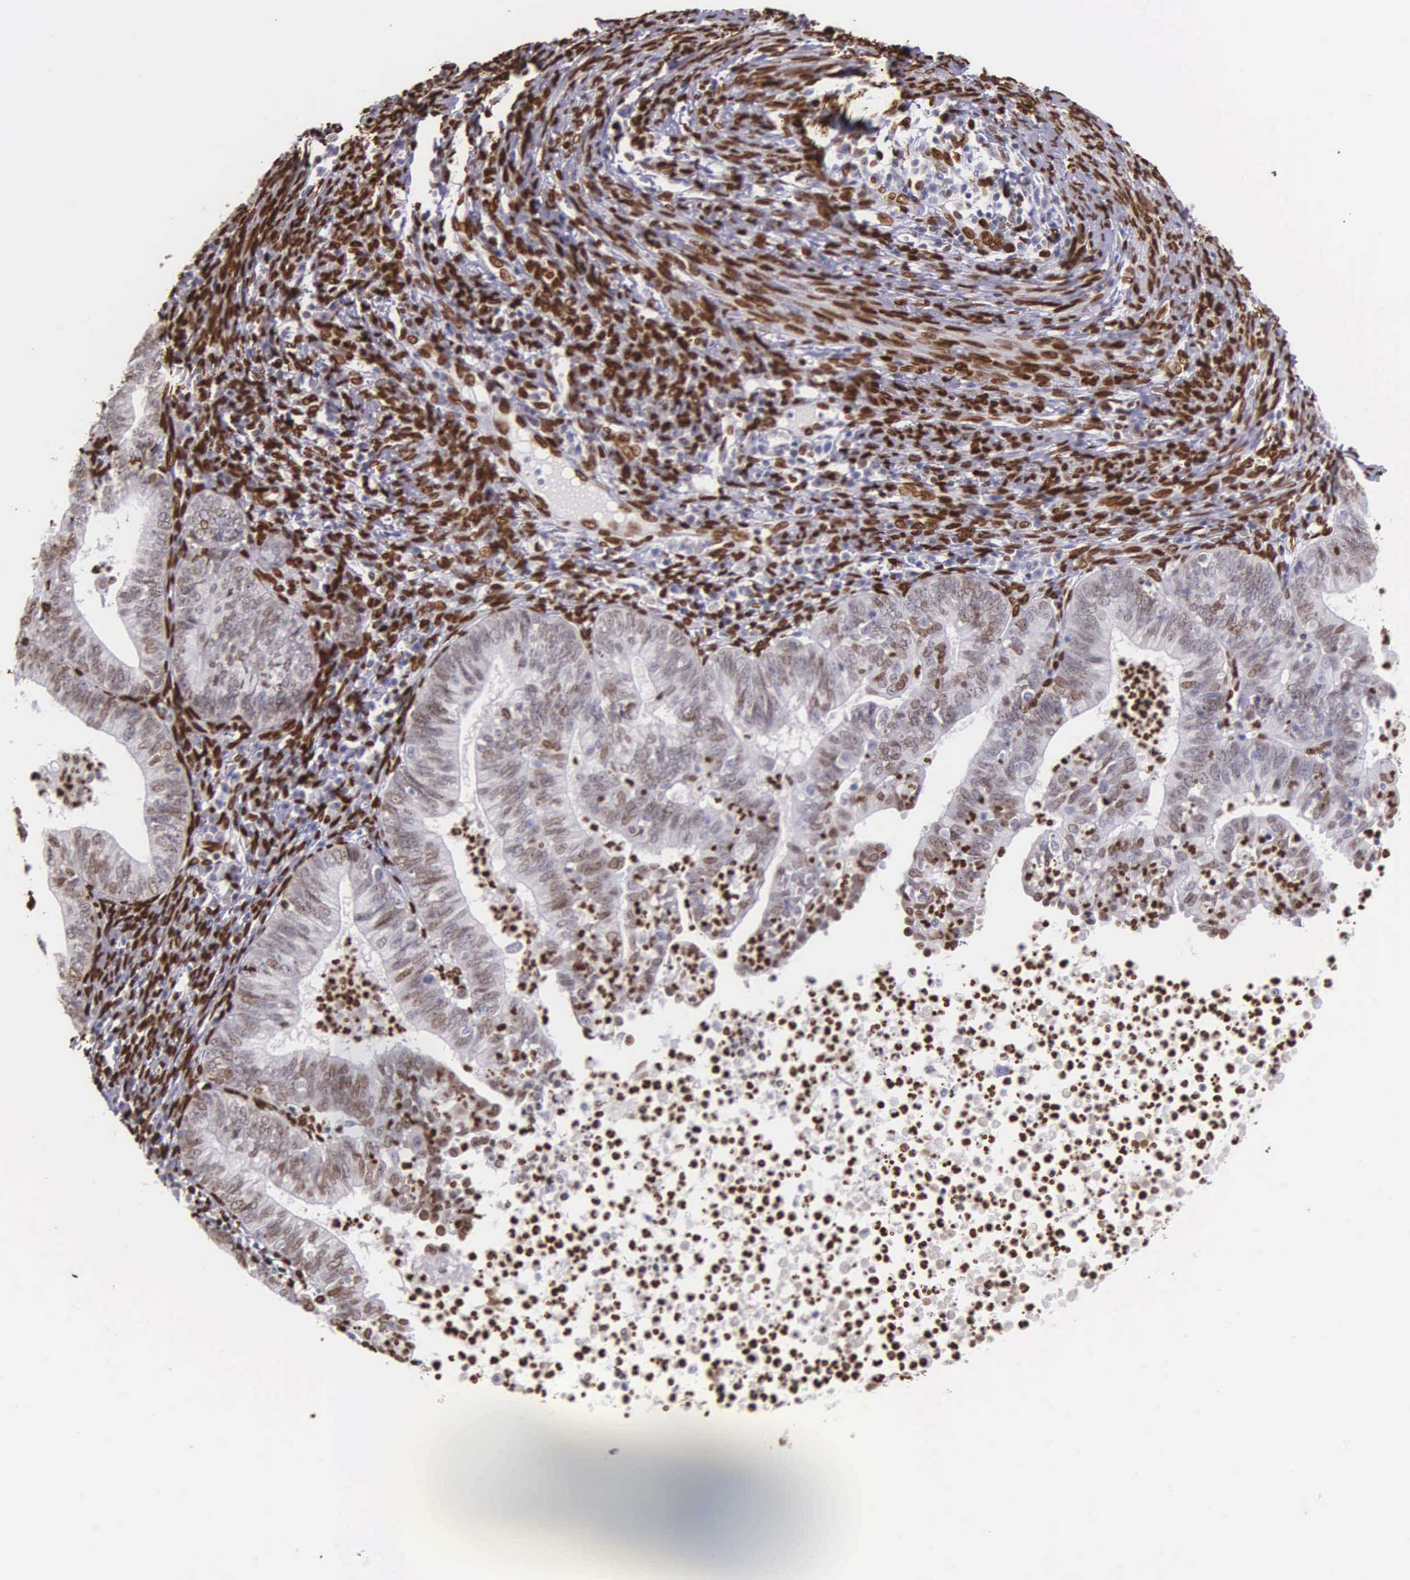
{"staining": {"intensity": "moderate", "quantity": ">75%", "location": "nuclear"}, "tissue": "endometrial cancer", "cell_type": "Tumor cells", "image_type": "cancer", "snomed": [{"axis": "morphology", "description": "Adenocarcinoma, NOS"}, {"axis": "topography", "description": "Endometrium"}], "caption": "Adenocarcinoma (endometrial) stained with DAB (3,3'-diaminobenzidine) IHC demonstrates medium levels of moderate nuclear expression in about >75% of tumor cells.", "gene": "H1-0", "patient": {"sex": "female", "age": 66}}